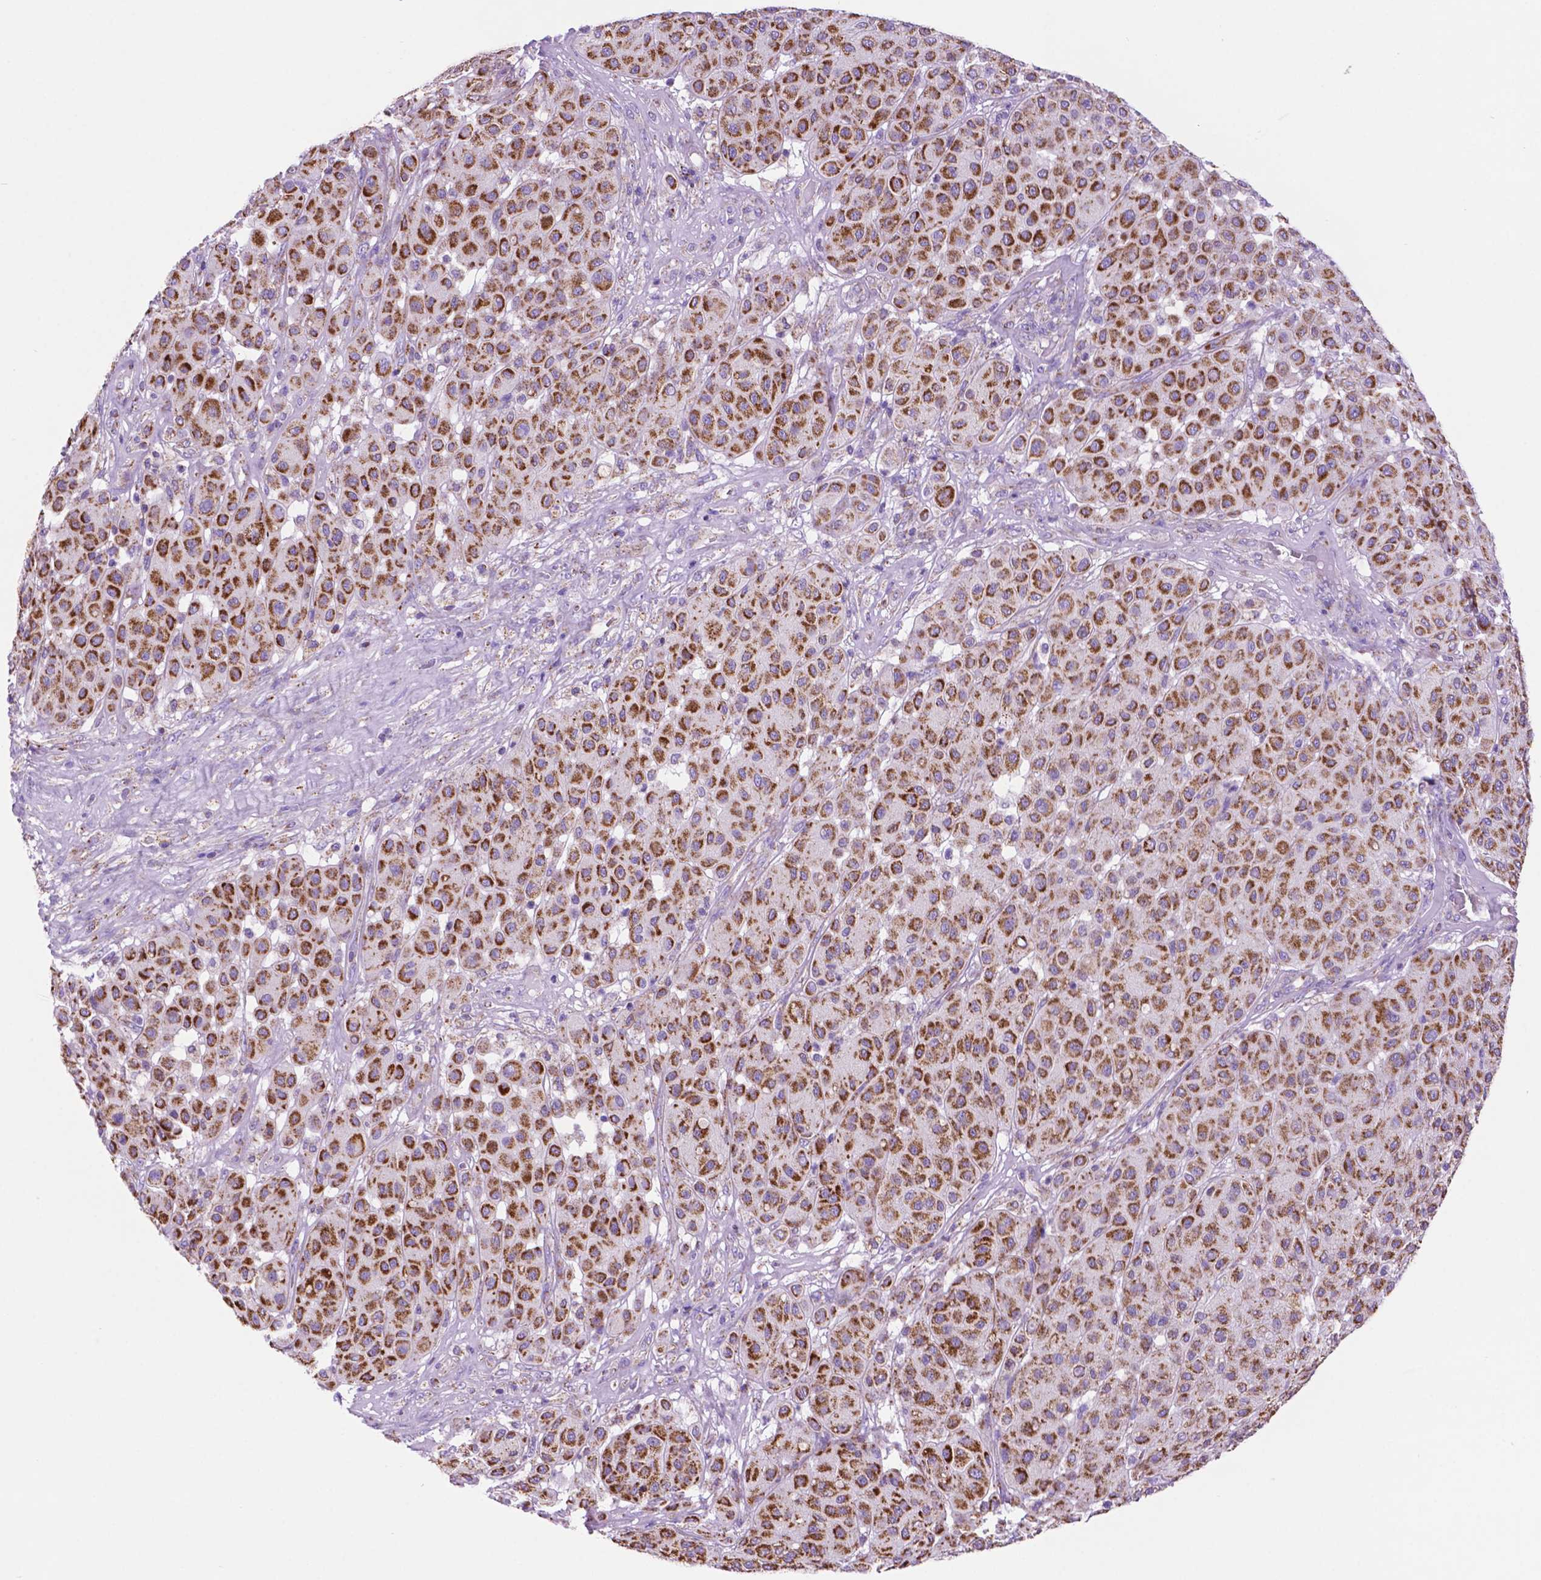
{"staining": {"intensity": "strong", "quantity": ">75%", "location": "cytoplasmic/membranous"}, "tissue": "melanoma", "cell_type": "Tumor cells", "image_type": "cancer", "snomed": [{"axis": "morphology", "description": "Malignant melanoma, Metastatic site"}, {"axis": "topography", "description": "Smooth muscle"}], "caption": "Immunohistochemistry (IHC) photomicrograph of melanoma stained for a protein (brown), which reveals high levels of strong cytoplasmic/membranous expression in approximately >75% of tumor cells.", "gene": "GDPD5", "patient": {"sex": "male", "age": 41}}